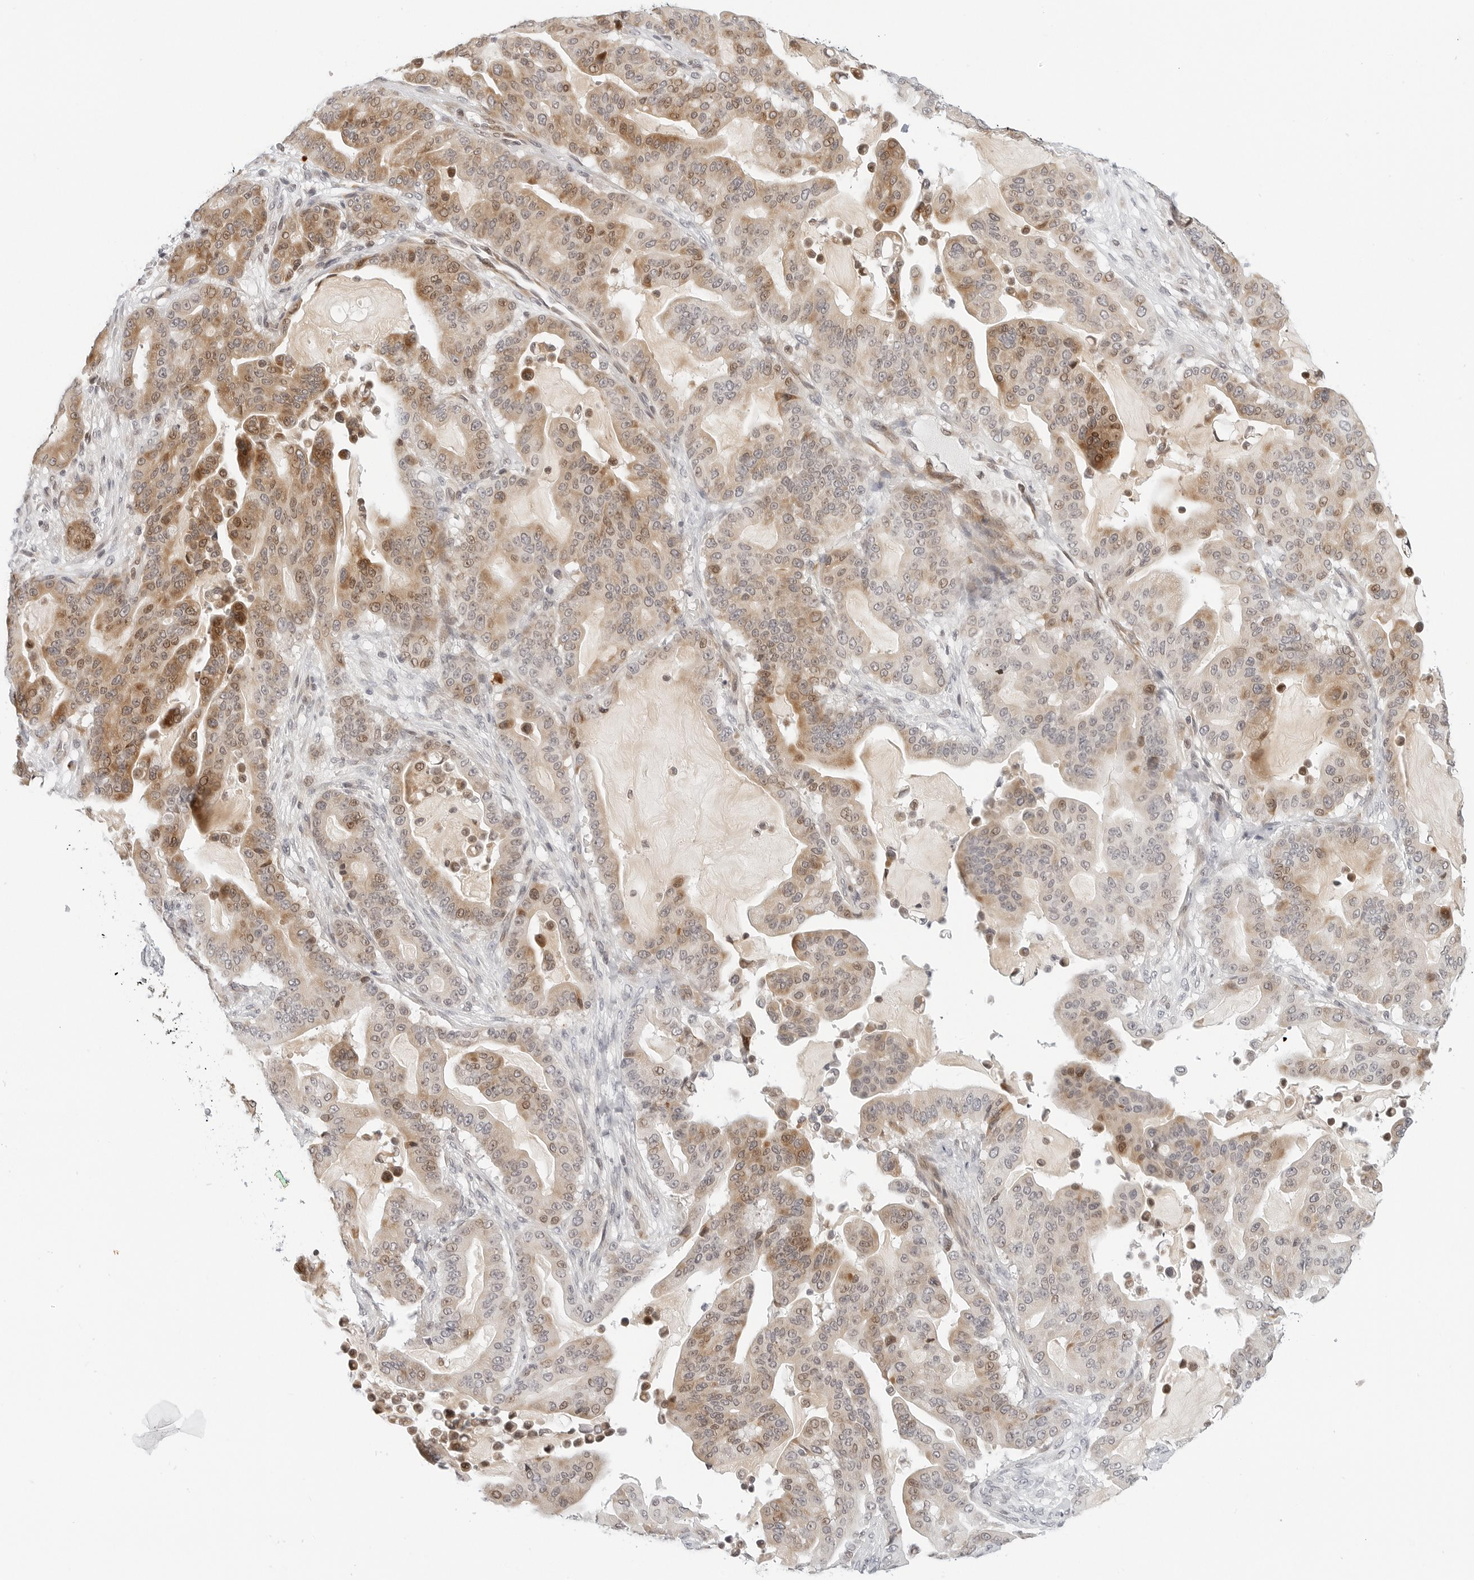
{"staining": {"intensity": "moderate", "quantity": "25%-75%", "location": "cytoplasmic/membranous,nuclear"}, "tissue": "pancreatic cancer", "cell_type": "Tumor cells", "image_type": "cancer", "snomed": [{"axis": "morphology", "description": "Adenocarcinoma, NOS"}, {"axis": "topography", "description": "Pancreas"}], "caption": "This is an image of immunohistochemistry staining of pancreatic adenocarcinoma, which shows moderate positivity in the cytoplasmic/membranous and nuclear of tumor cells.", "gene": "PARP10", "patient": {"sex": "male", "age": 63}}